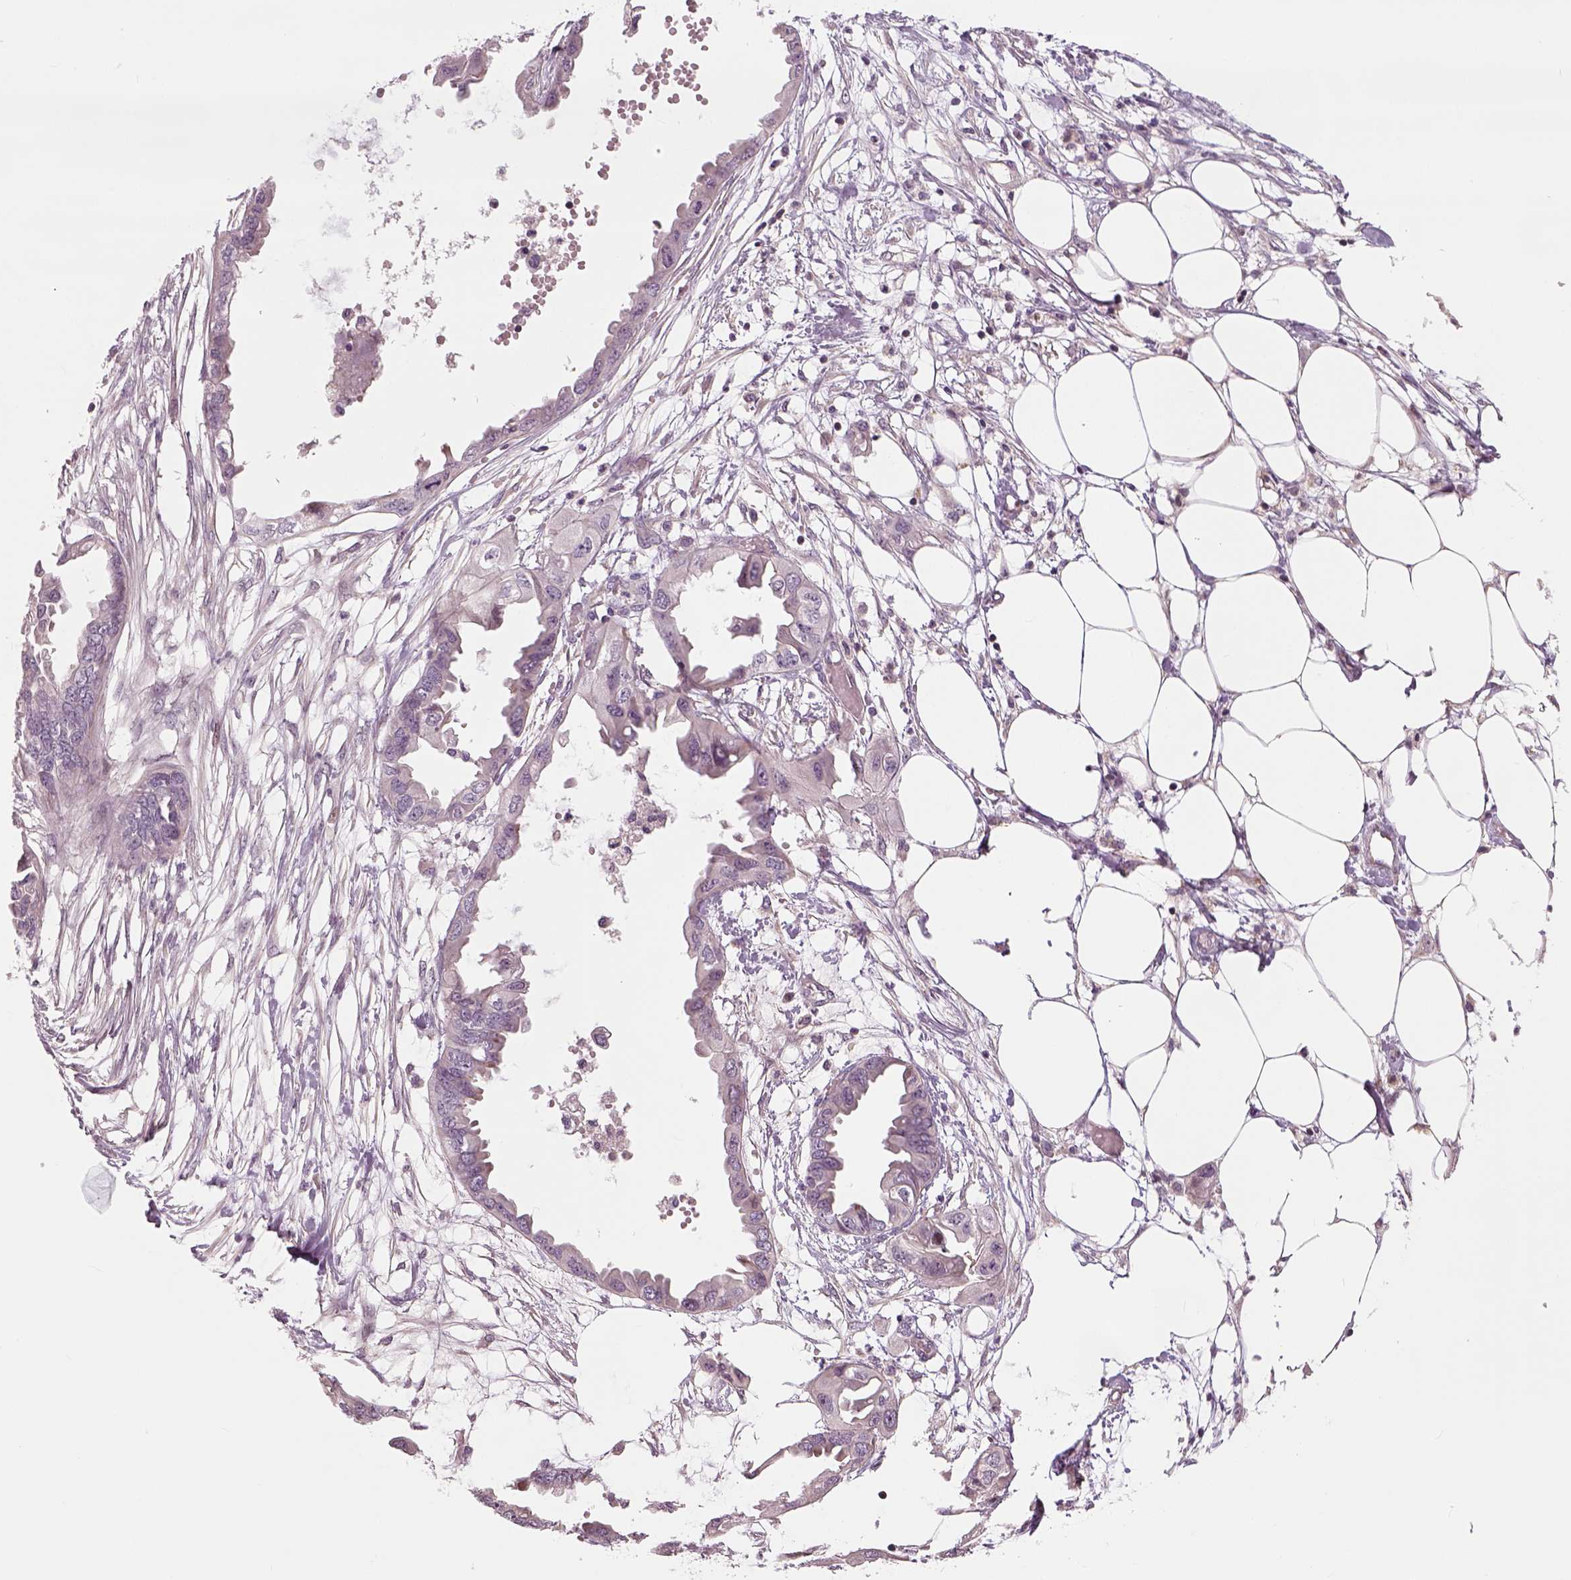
{"staining": {"intensity": "negative", "quantity": "none", "location": "none"}, "tissue": "endometrial cancer", "cell_type": "Tumor cells", "image_type": "cancer", "snomed": [{"axis": "morphology", "description": "Adenocarcinoma, NOS"}, {"axis": "morphology", "description": "Adenocarcinoma, metastatic, NOS"}, {"axis": "topography", "description": "Adipose tissue"}, {"axis": "topography", "description": "Endometrium"}], "caption": "The photomicrograph reveals no staining of tumor cells in endometrial cancer (metastatic adenocarcinoma). Brightfield microscopy of IHC stained with DAB (3,3'-diaminobenzidine) (brown) and hematoxylin (blue), captured at high magnification.", "gene": "NECAB1", "patient": {"sex": "female", "age": 67}}